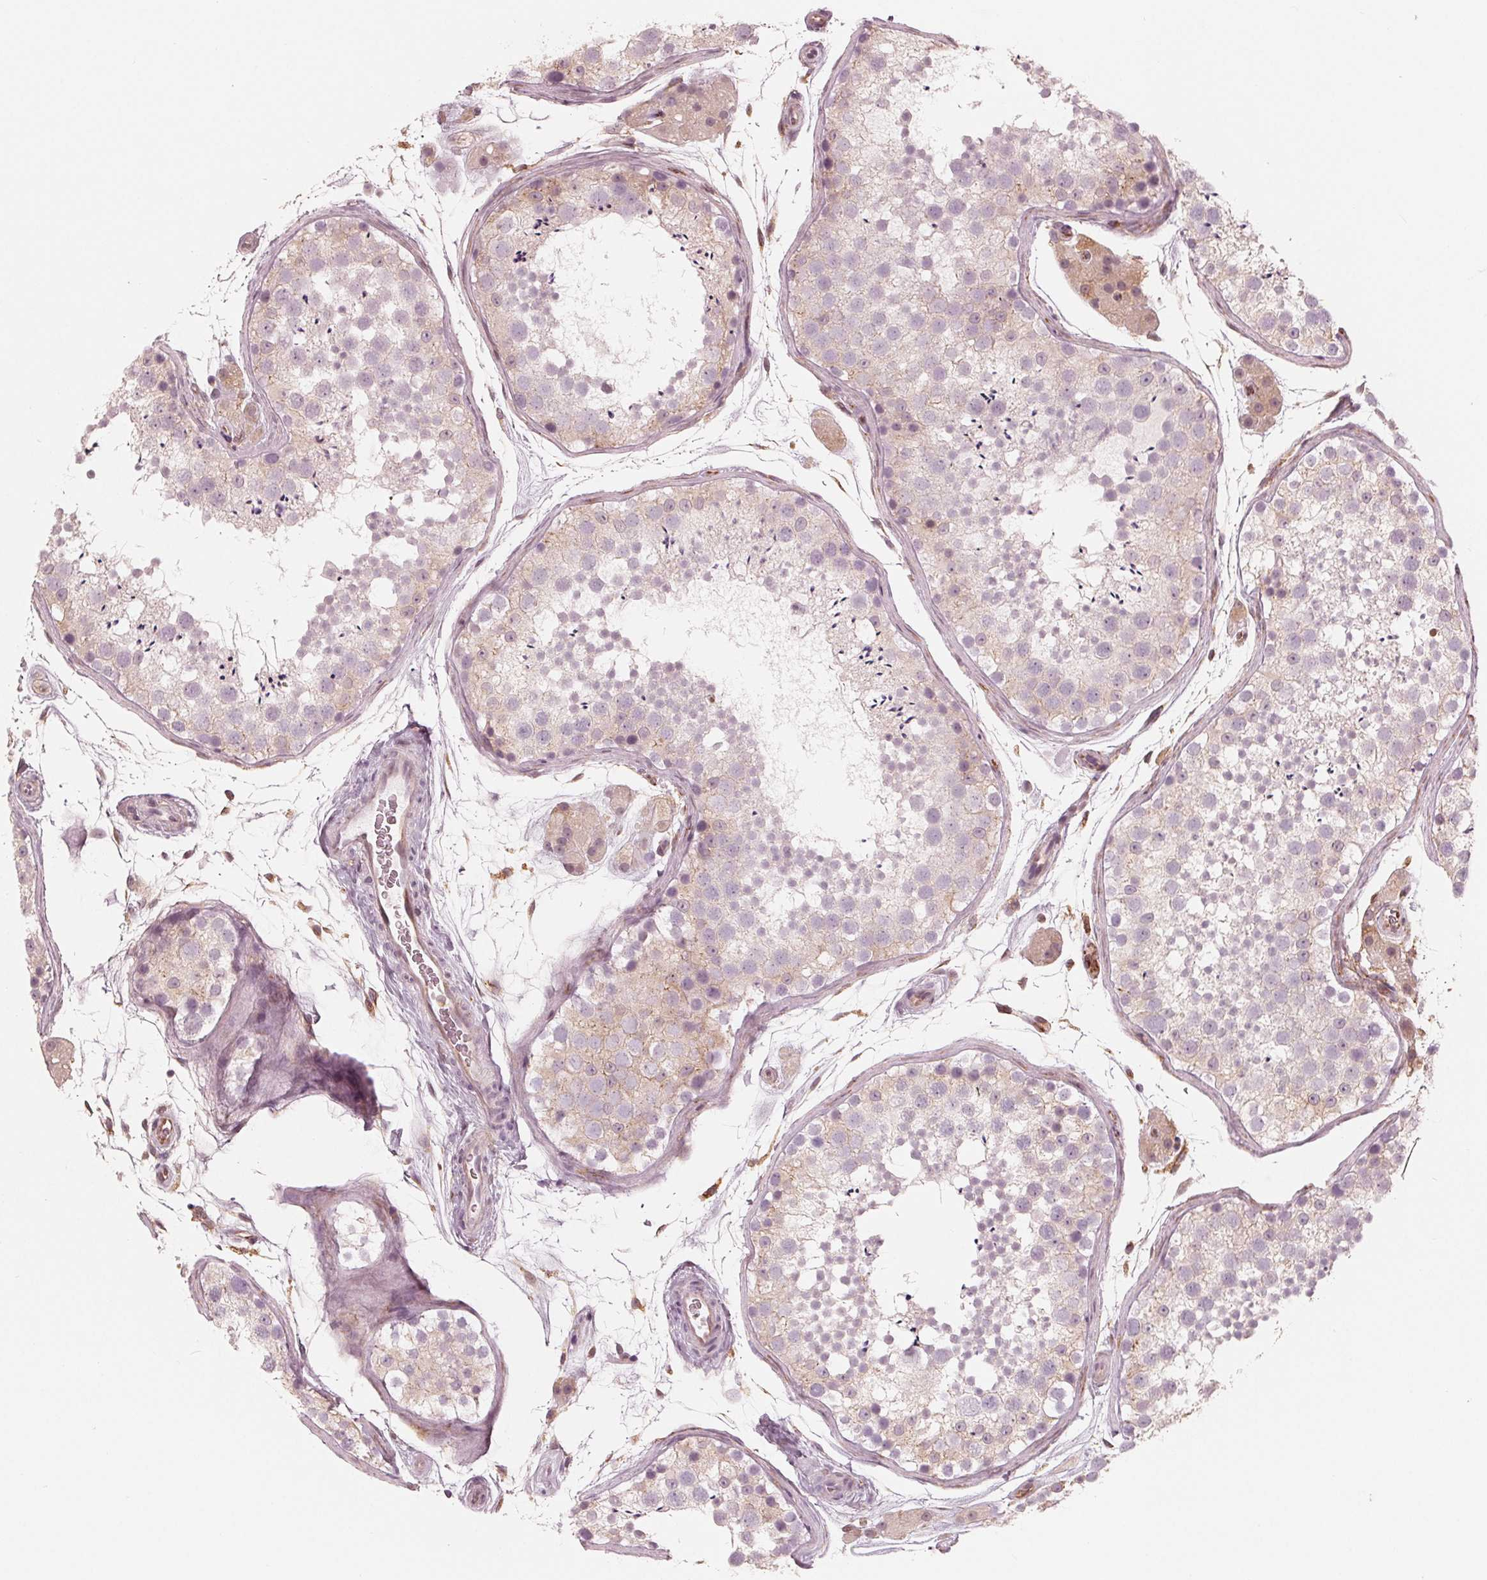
{"staining": {"intensity": "weak", "quantity": "25%-75%", "location": "cytoplasmic/membranous"}, "tissue": "testis", "cell_type": "Cells in seminiferous ducts", "image_type": "normal", "snomed": [{"axis": "morphology", "description": "Normal tissue, NOS"}, {"axis": "topography", "description": "Testis"}], "caption": "A histopathology image showing weak cytoplasmic/membranous positivity in about 25%-75% of cells in seminiferous ducts in unremarkable testis, as visualized by brown immunohistochemical staining.", "gene": "IKBIP", "patient": {"sex": "male", "age": 41}}